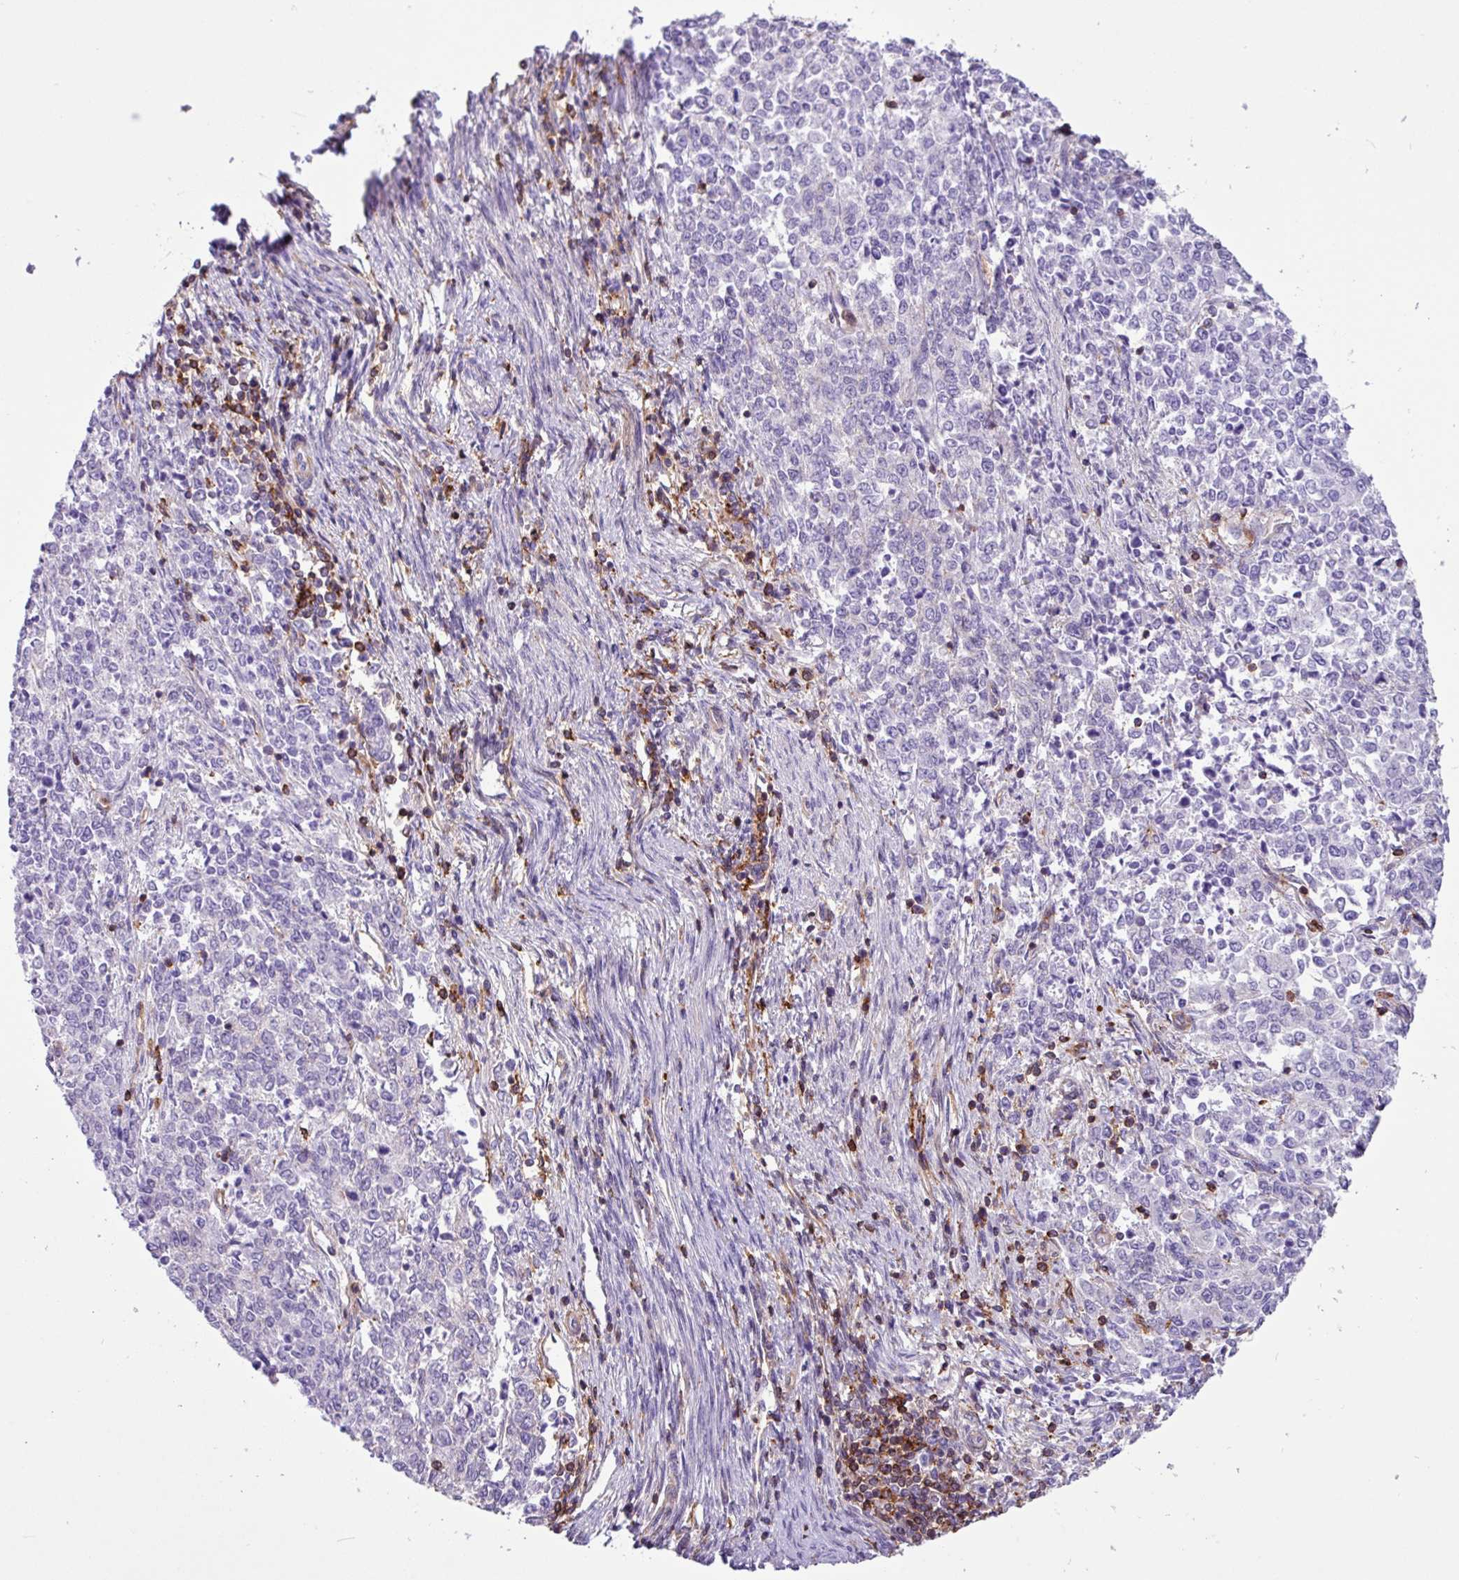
{"staining": {"intensity": "negative", "quantity": "none", "location": "none"}, "tissue": "endometrial cancer", "cell_type": "Tumor cells", "image_type": "cancer", "snomed": [{"axis": "morphology", "description": "Adenocarcinoma, NOS"}, {"axis": "topography", "description": "Endometrium"}], "caption": "Immunohistochemistry image of neoplastic tissue: human adenocarcinoma (endometrial) stained with DAB exhibits no significant protein staining in tumor cells.", "gene": "PPP1R18", "patient": {"sex": "female", "age": 50}}